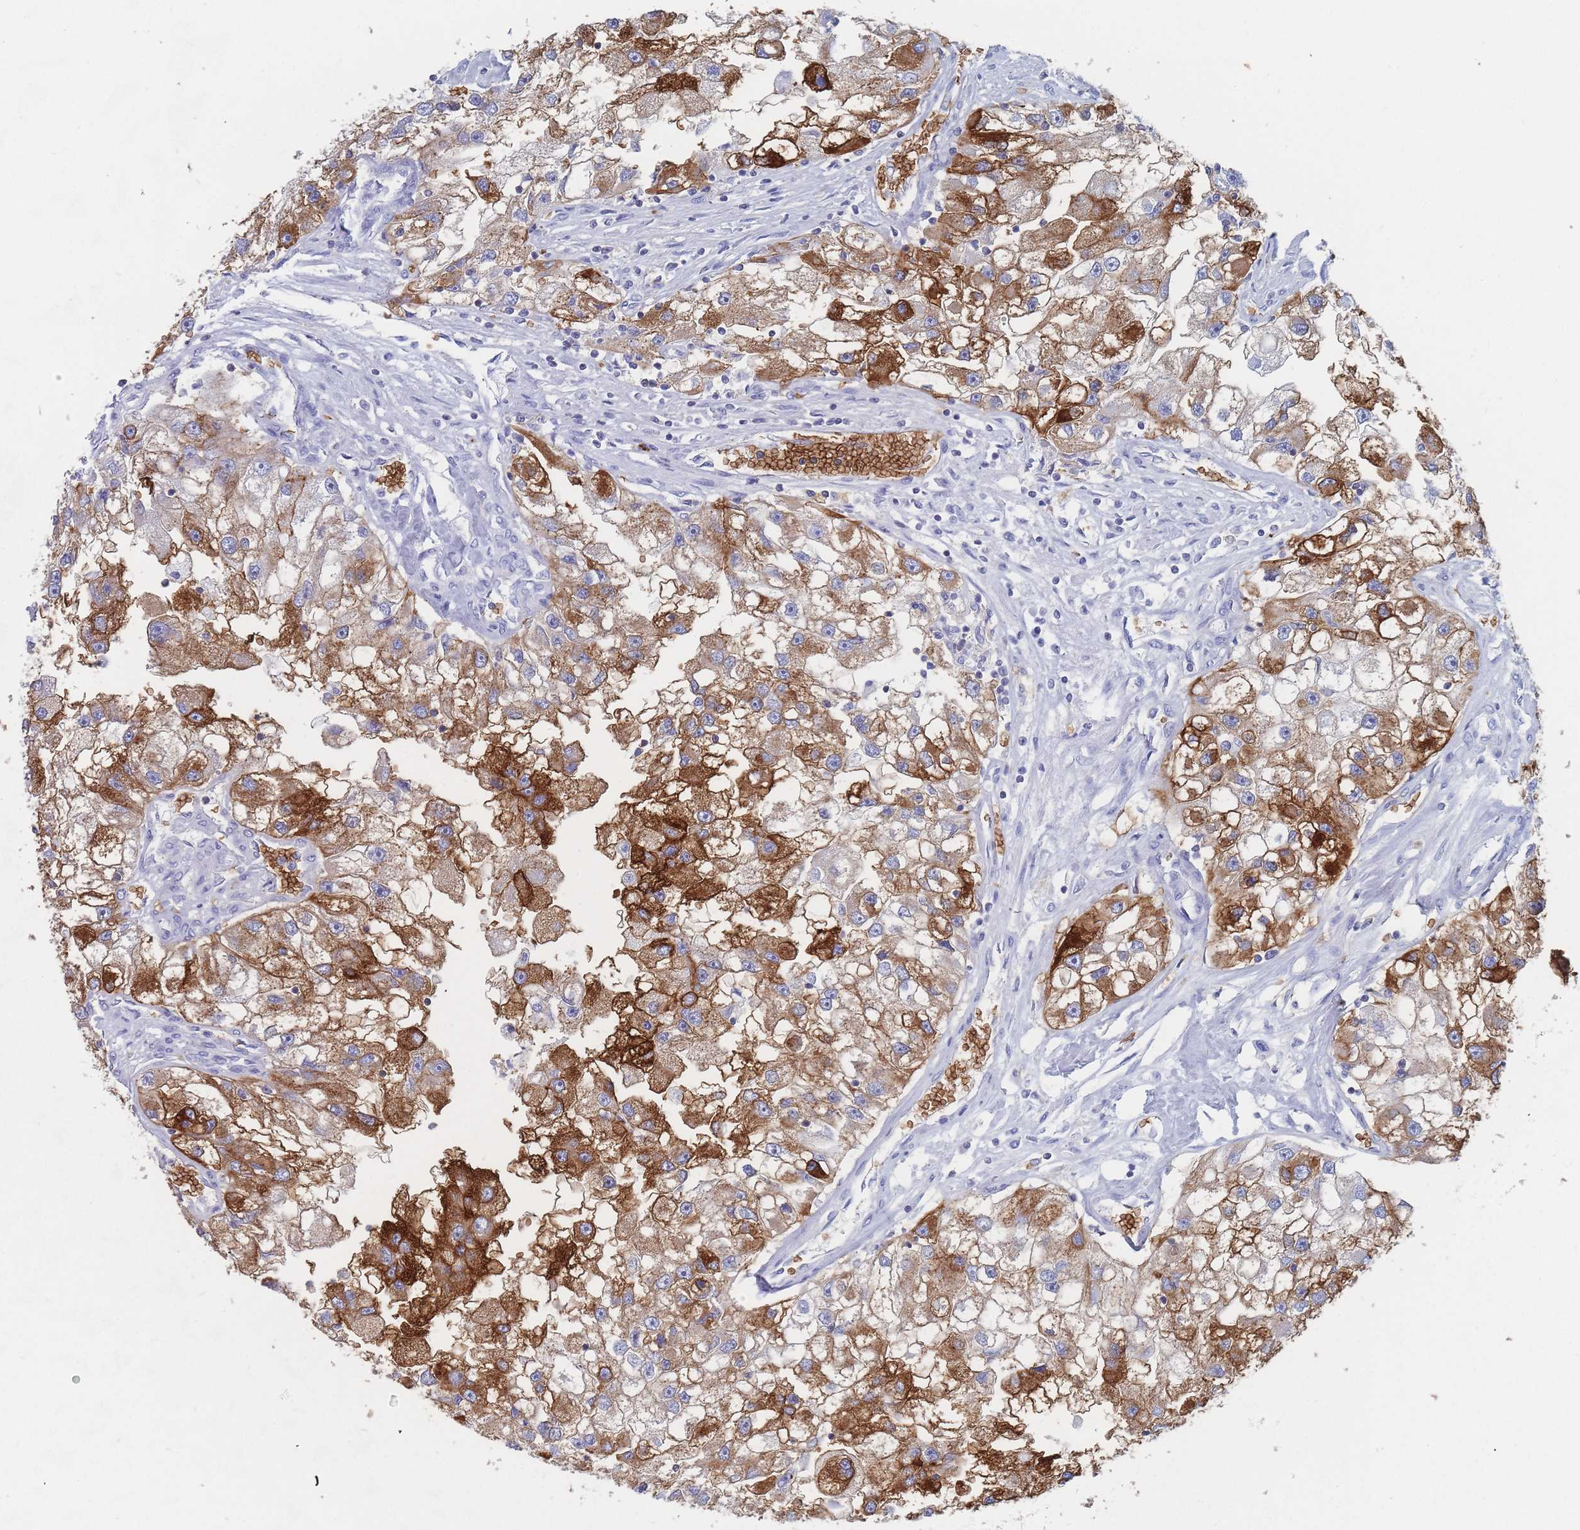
{"staining": {"intensity": "strong", "quantity": "25%-75%", "location": "cytoplasmic/membranous"}, "tissue": "renal cancer", "cell_type": "Tumor cells", "image_type": "cancer", "snomed": [{"axis": "morphology", "description": "Adenocarcinoma, NOS"}, {"axis": "topography", "description": "Kidney"}], "caption": "Immunohistochemical staining of human renal adenocarcinoma displays high levels of strong cytoplasmic/membranous expression in about 25%-75% of tumor cells. (DAB = brown stain, brightfield microscopy at high magnification).", "gene": "SLC2A1", "patient": {"sex": "male", "age": 63}}